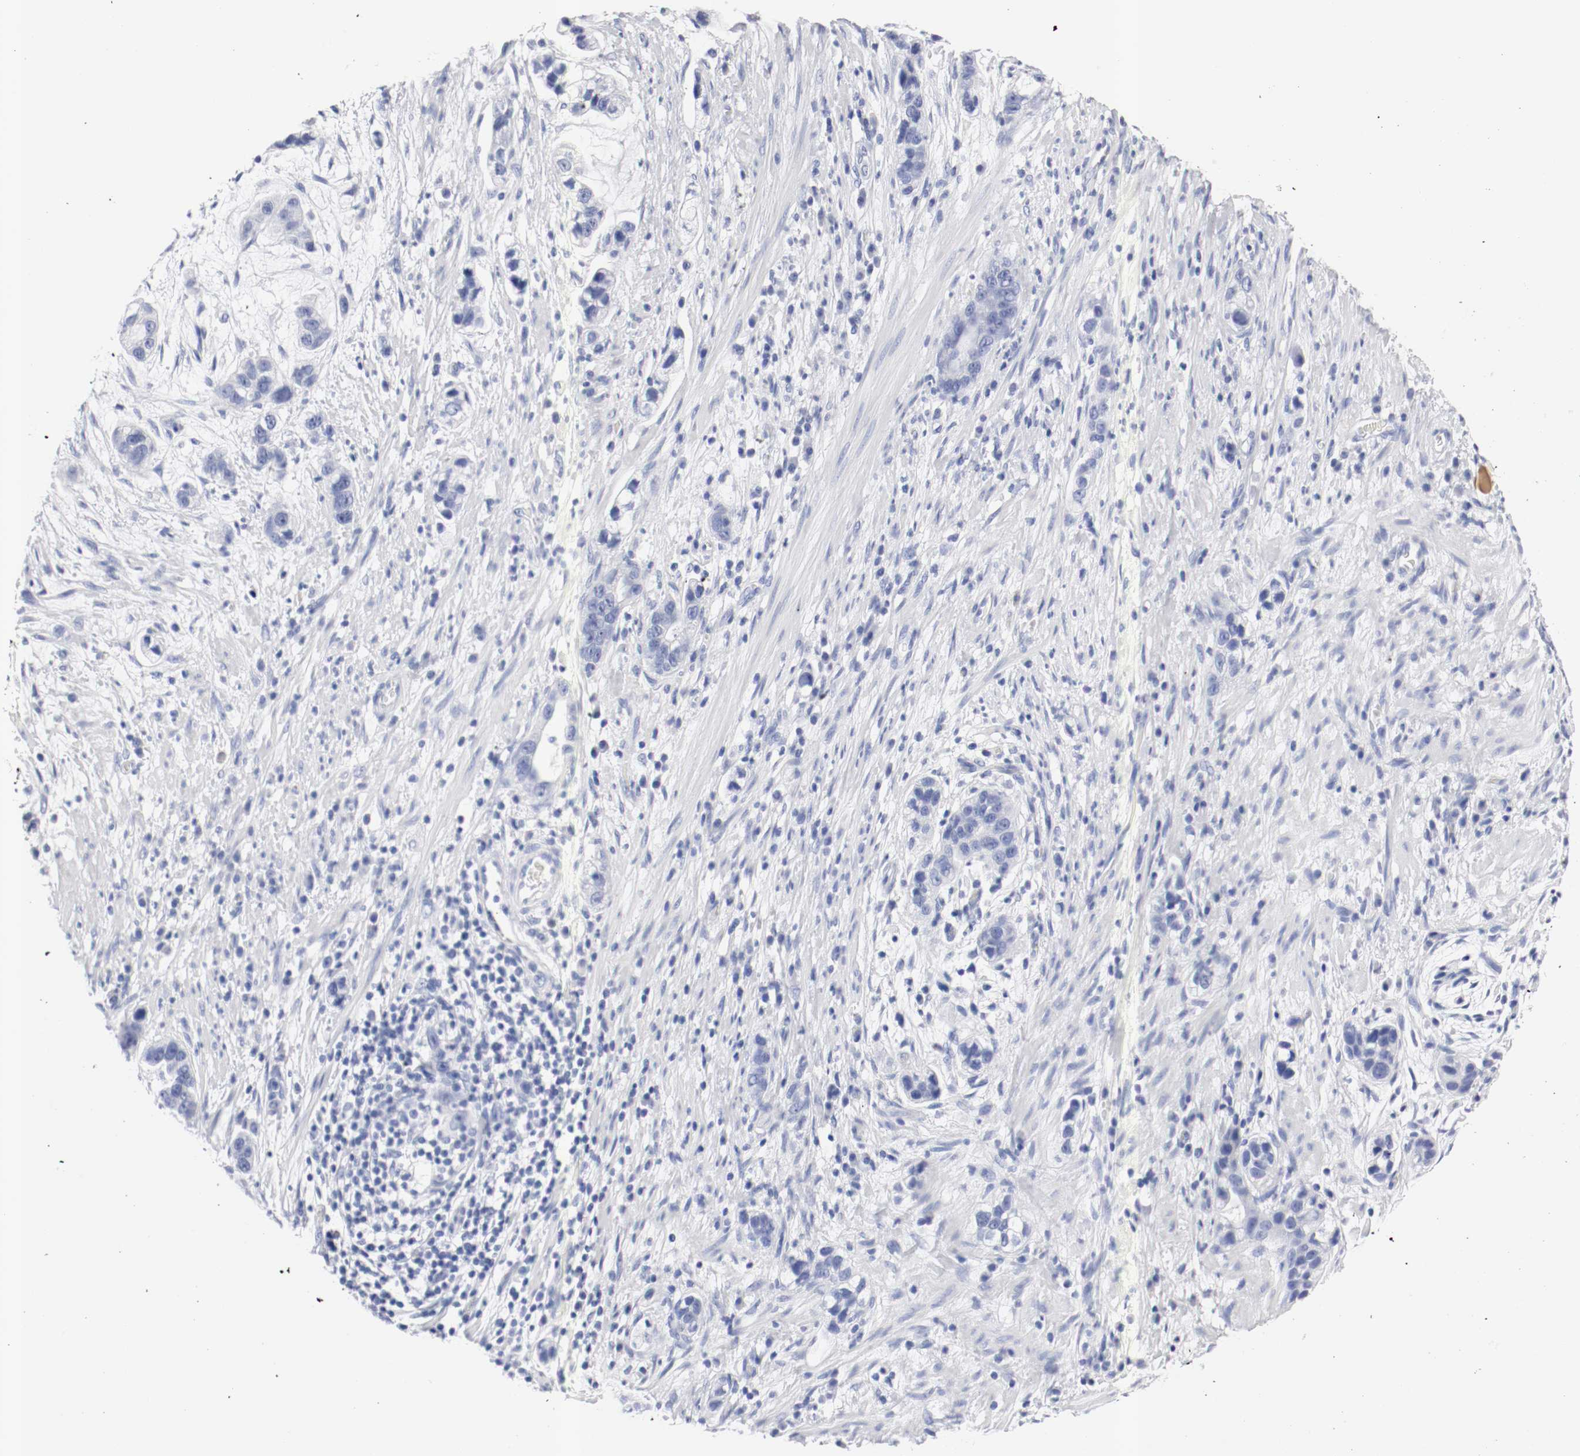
{"staining": {"intensity": "negative", "quantity": "none", "location": "none"}, "tissue": "stomach cancer", "cell_type": "Tumor cells", "image_type": "cancer", "snomed": [{"axis": "morphology", "description": "Adenocarcinoma, NOS"}, {"axis": "topography", "description": "Stomach, lower"}], "caption": "Protein analysis of stomach adenocarcinoma shows no significant staining in tumor cells.", "gene": "GAD1", "patient": {"sex": "female", "age": 93}}